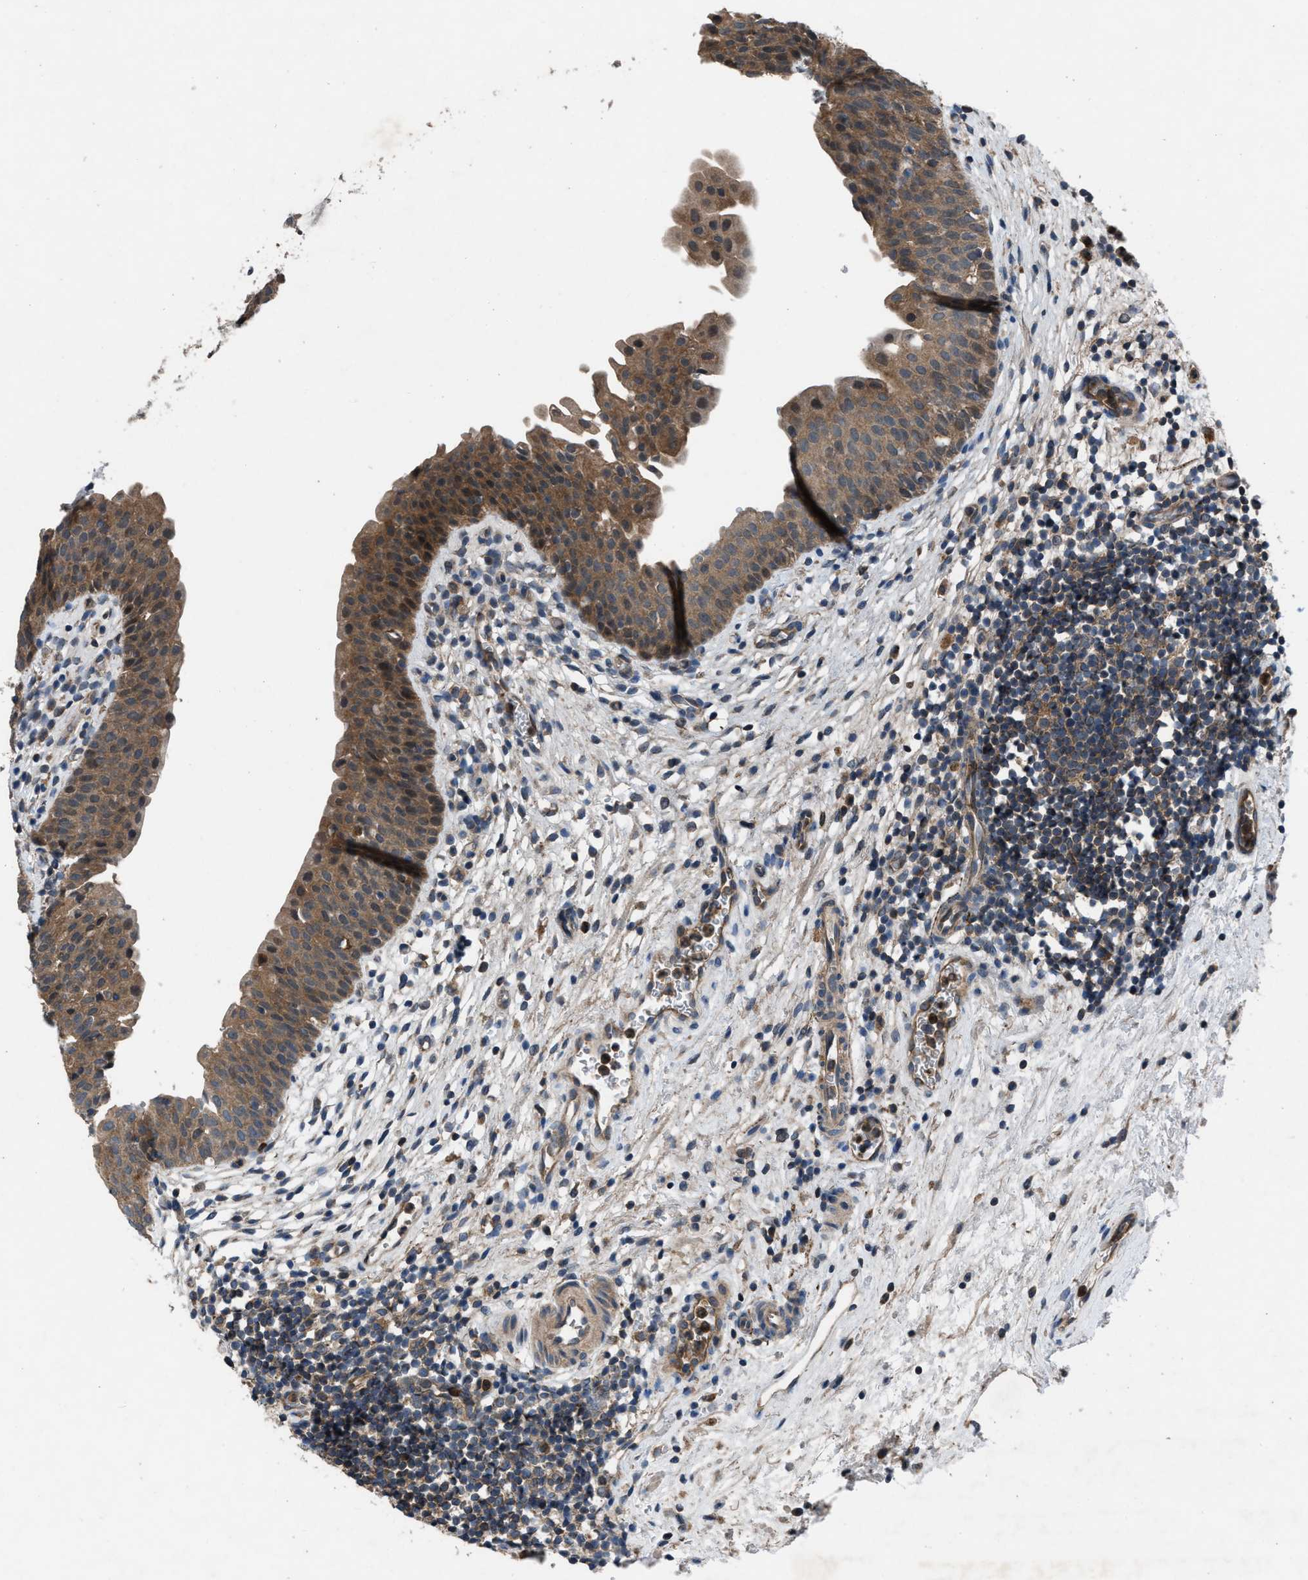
{"staining": {"intensity": "moderate", "quantity": ">75%", "location": "cytoplasmic/membranous"}, "tissue": "urinary bladder", "cell_type": "Urothelial cells", "image_type": "normal", "snomed": [{"axis": "morphology", "description": "Normal tissue, NOS"}, {"axis": "topography", "description": "Urinary bladder"}], "caption": "About >75% of urothelial cells in benign urinary bladder show moderate cytoplasmic/membranous protein staining as visualized by brown immunohistochemical staining.", "gene": "USP25", "patient": {"sex": "male", "age": 37}}